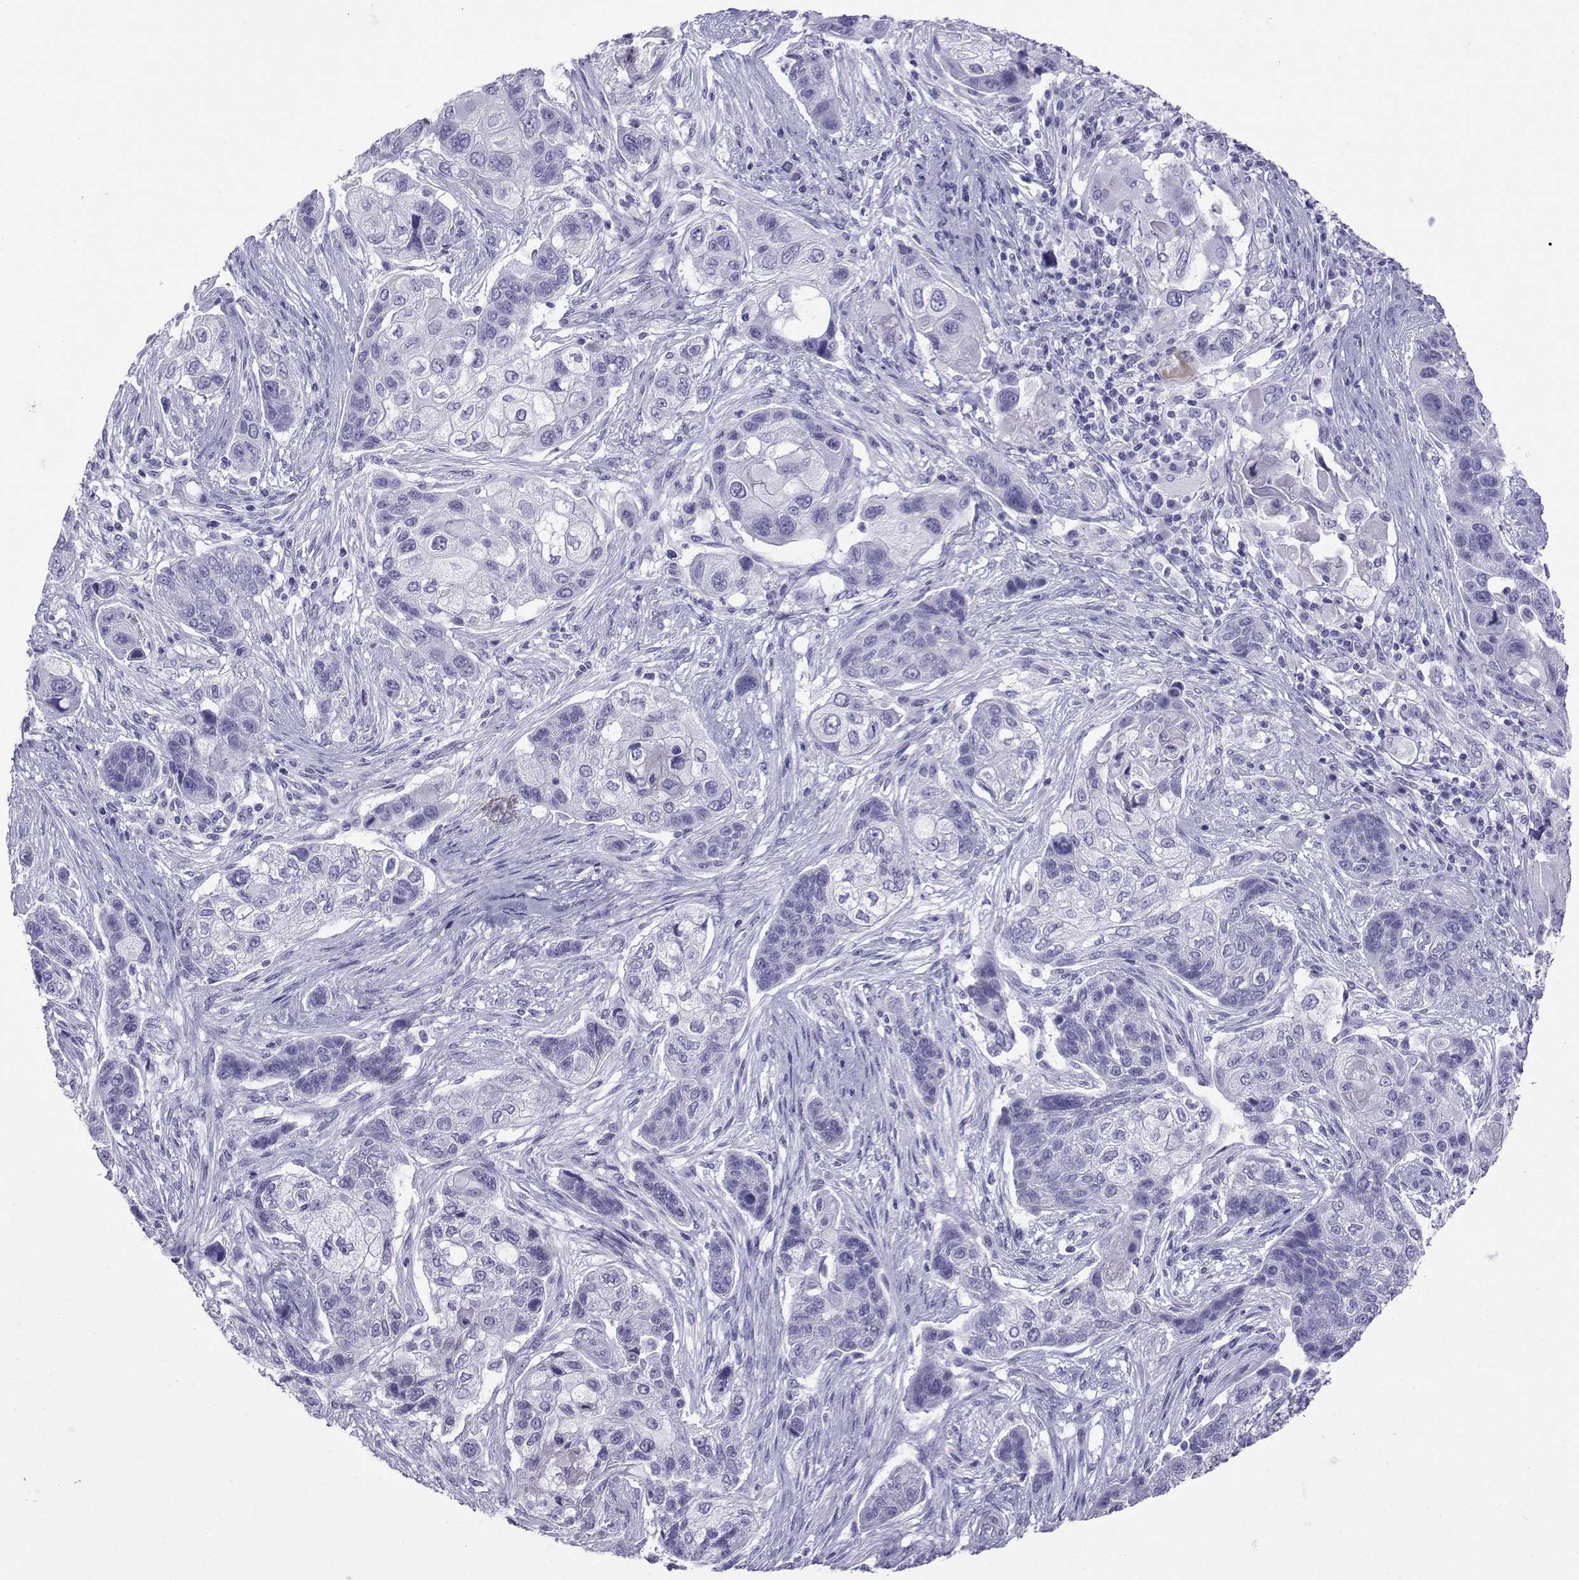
{"staining": {"intensity": "negative", "quantity": "none", "location": "none"}, "tissue": "lung cancer", "cell_type": "Tumor cells", "image_type": "cancer", "snomed": [{"axis": "morphology", "description": "Squamous cell carcinoma, NOS"}, {"axis": "topography", "description": "Lung"}], "caption": "Immunohistochemistry (IHC) image of lung cancer (squamous cell carcinoma) stained for a protein (brown), which displays no expression in tumor cells.", "gene": "LORICRIN", "patient": {"sex": "male", "age": 69}}